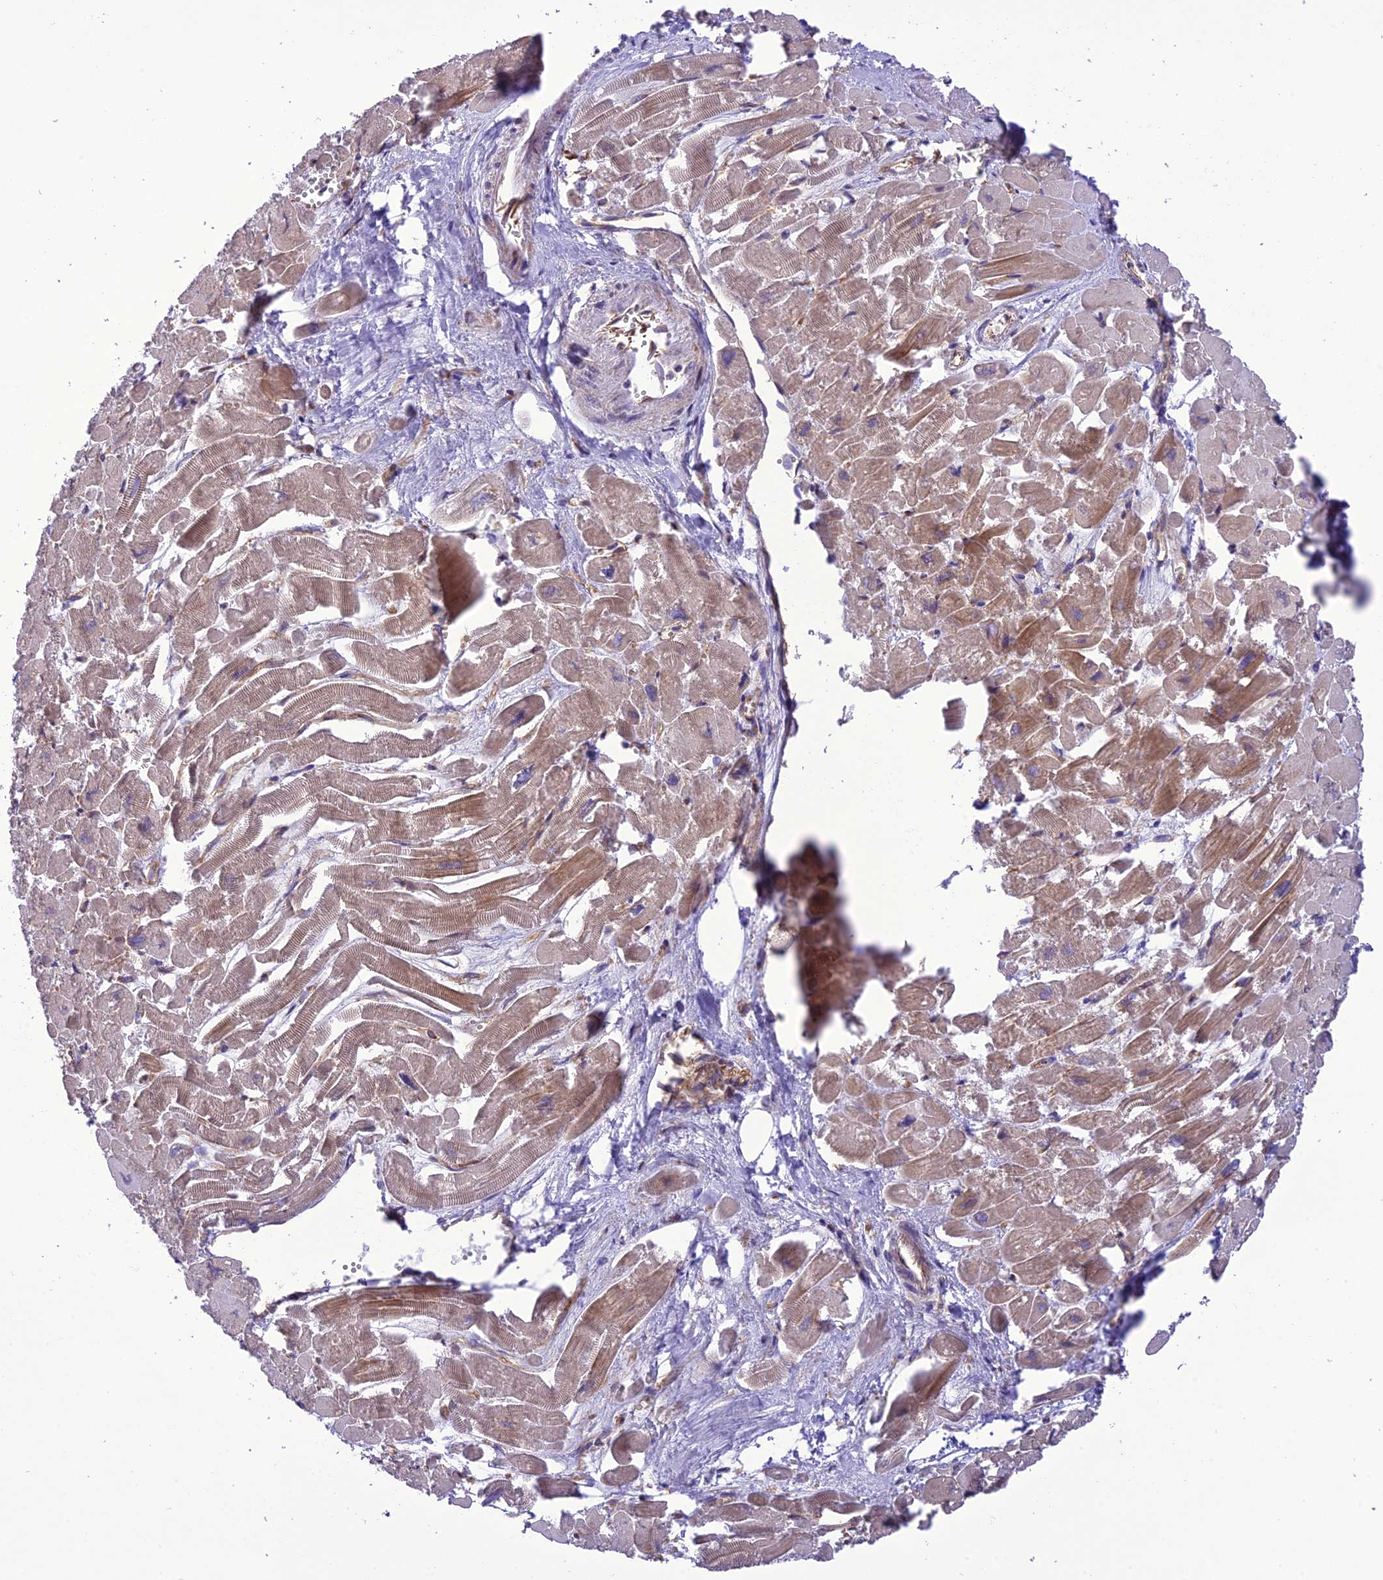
{"staining": {"intensity": "weak", "quantity": "25%-75%", "location": "cytoplasmic/membranous"}, "tissue": "heart muscle", "cell_type": "Cardiomyocytes", "image_type": "normal", "snomed": [{"axis": "morphology", "description": "Normal tissue, NOS"}, {"axis": "topography", "description": "Heart"}], "caption": "The immunohistochemical stain shows weak cytoplasmic/membranous expression in cardiomyocytes of benign heart muscle.", "gene": "PPFIA3", "patient": {"sex": "male", "age": 54}}